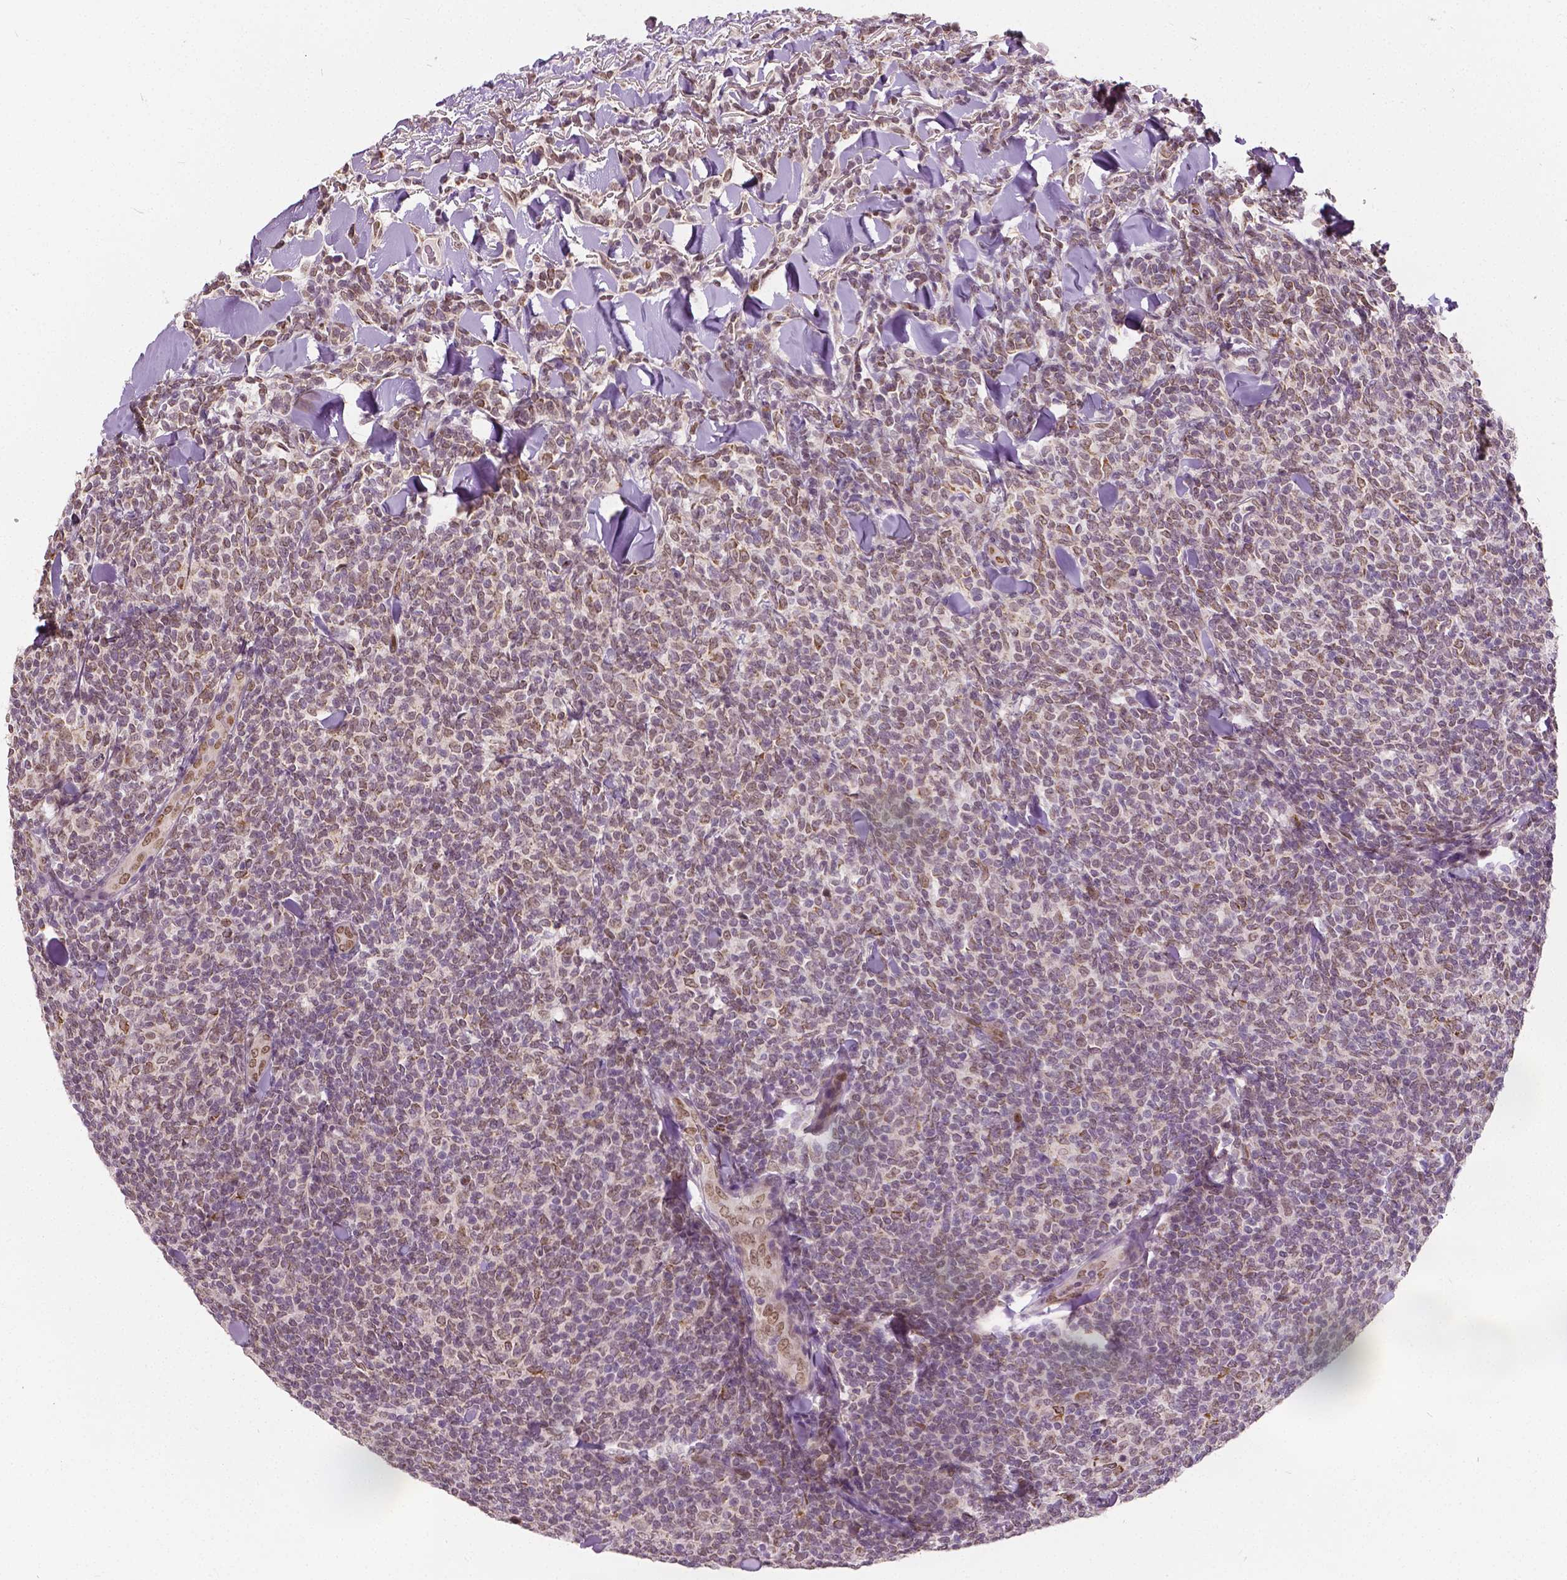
{"staining": {"intensity": "negative", "quantity": "none", "location": "none"}, "tissue": "lymphoma", "cell_type": "Tumor cells", "image_type": "cancer", "snomed": [{"axis": "morphology", "description": "Malignant lymphoma, non-Hodgkin's type, Low grade"}, {"axis": "topography", "description": "Lymph node"}], "caption": "Tumor cells show no significant staining in lymphoma.", "gene": "HMBOX1", "patient": {"sex": "female", "age": 56}}